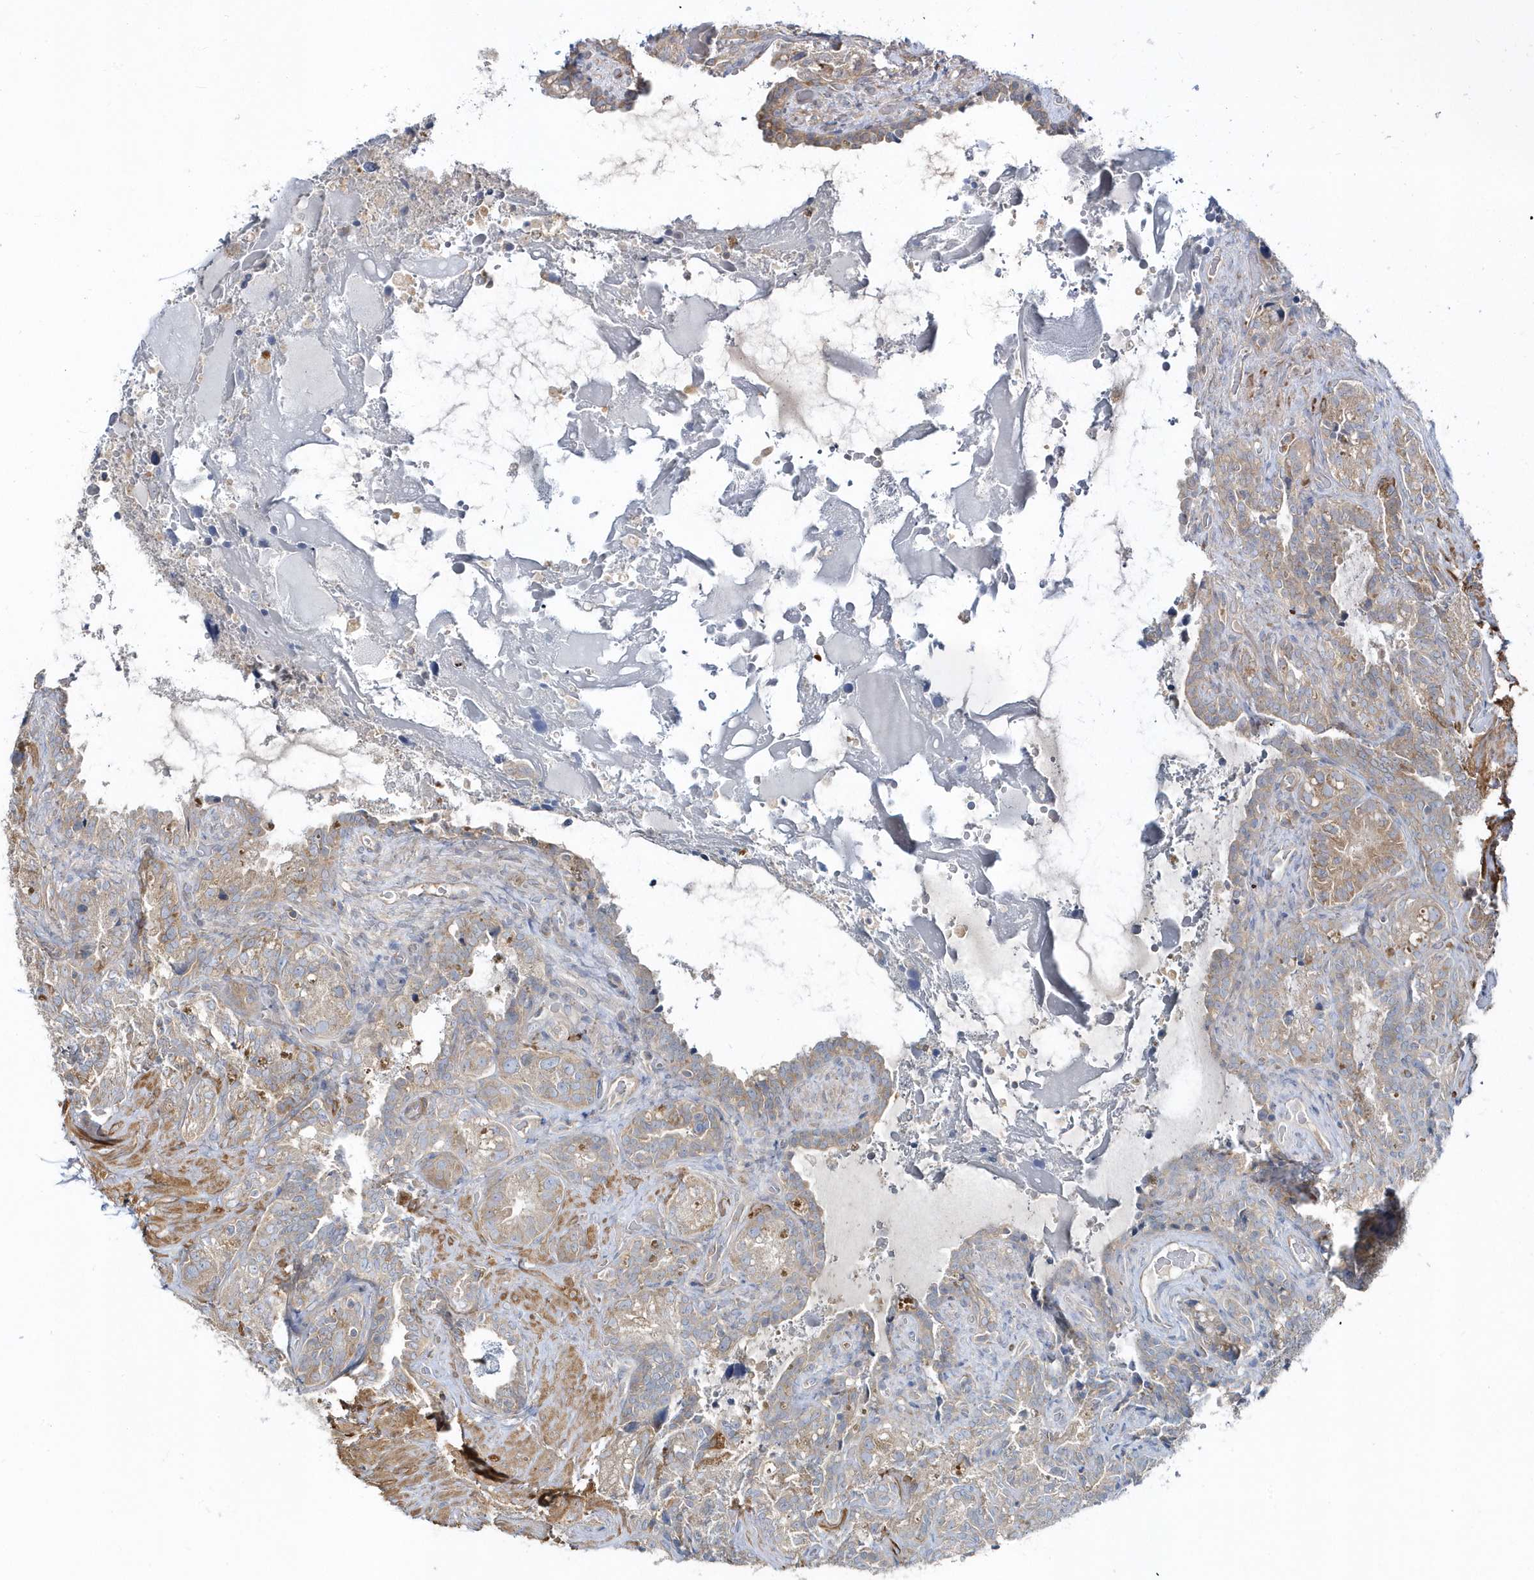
{"staining": {"intensity": "moderate", "quantity": "25%-75%", "location": "cytoplasmic/membranous"}, "tissue": "seminal vesicle", "cell_type": "Glandular cells", "image_type": "normal", "snomed": [{"axis": "morphology", "description": "Normal tissue, NOS"}, {"axis": "topography", "description": "Seminal veicle"}, {"axis": "topography", "description": "Peripheral nerve tissue"}], "caption": "DAB immunohistochemical staining of benign human seminal vesicle shows moderate cytoplasmic/membranous protein staining in approximately 25%-75% of glandular cells. (DAB IHC with brightfield microscopy, high magnification).", "gene": "LEXM", "patient": {"sex": "male", "age": 67}}